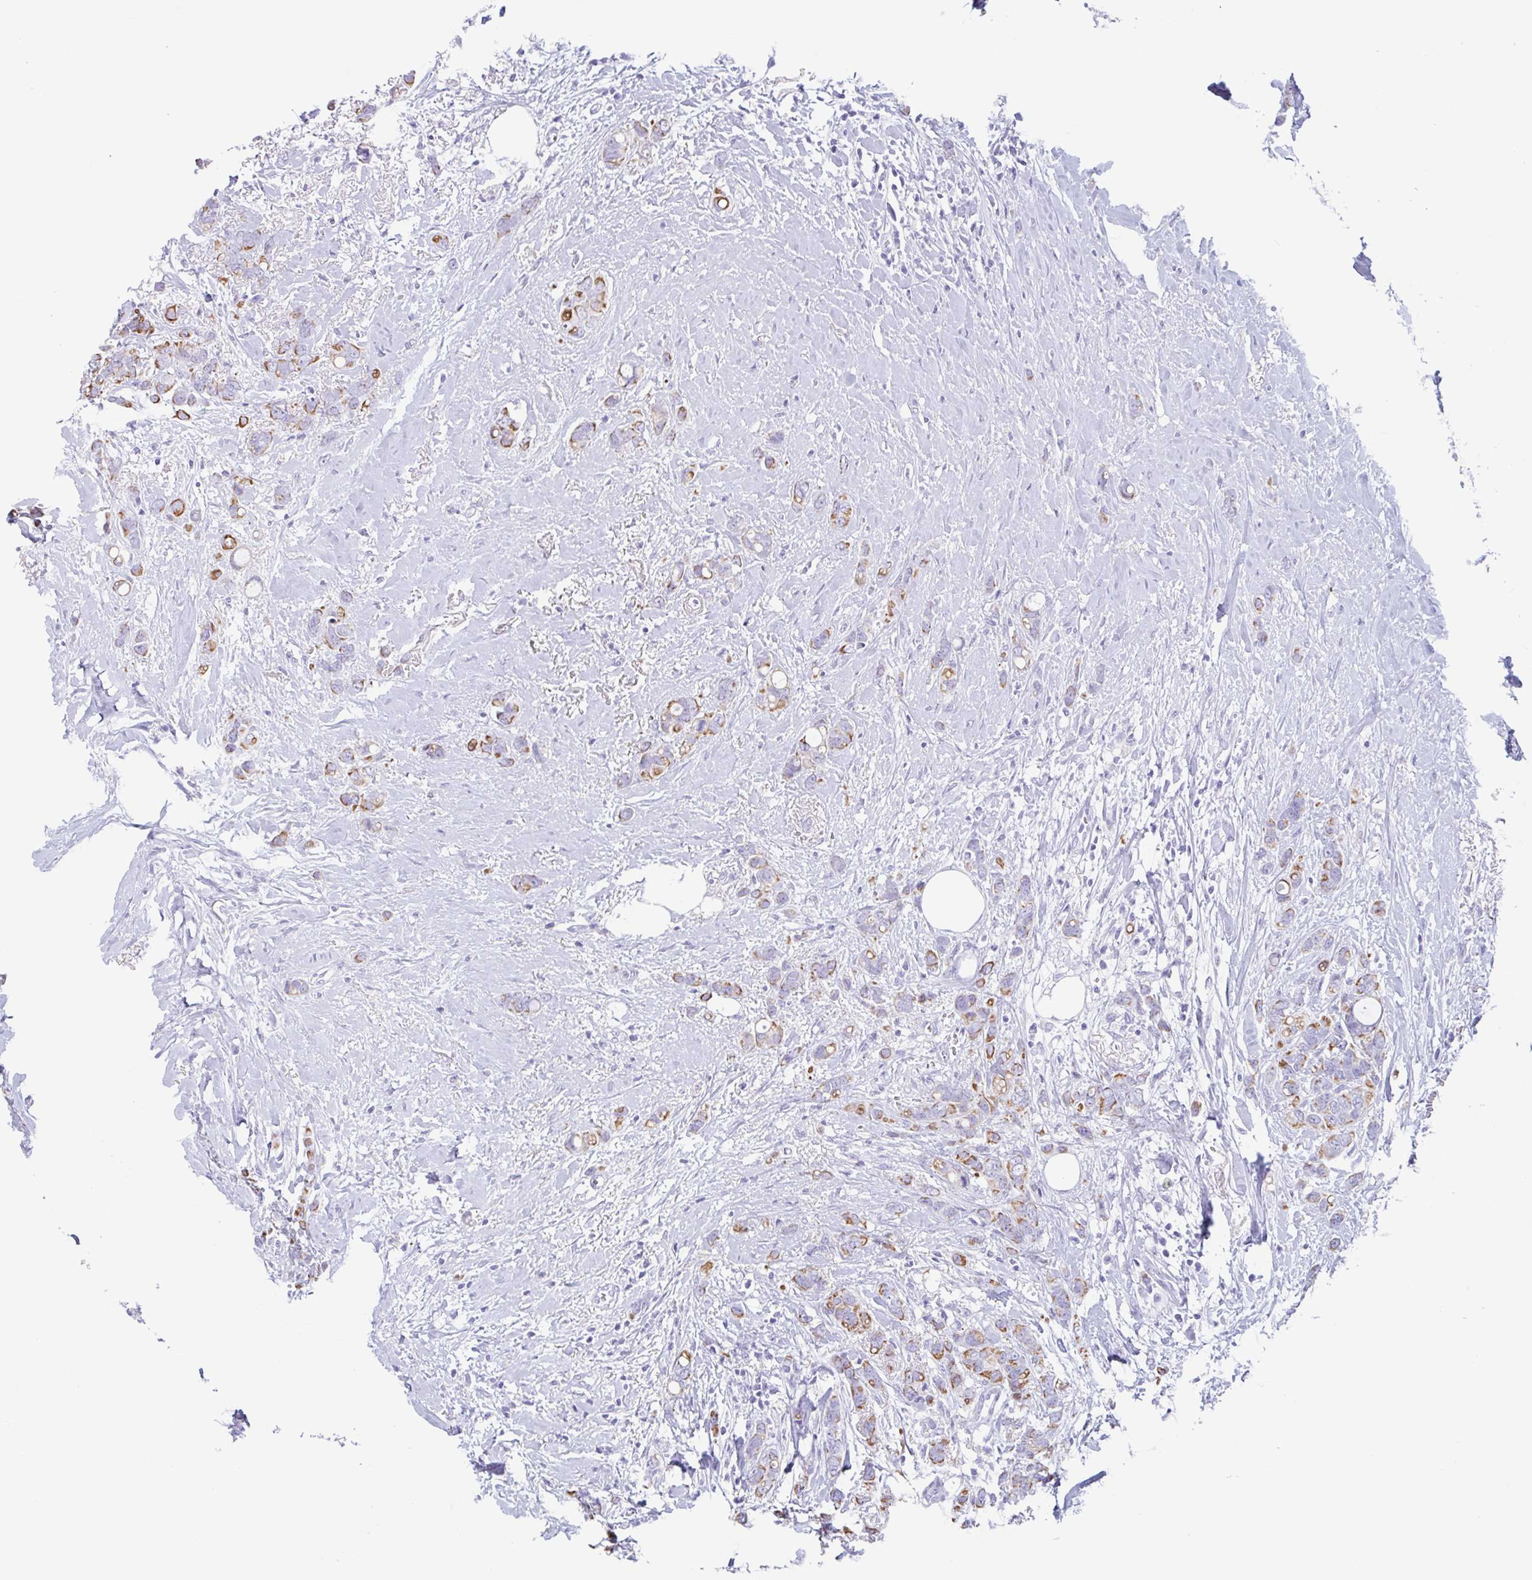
{"staining": {"intensity": "moderate", "quantity": ">75%", "location": "cytoplasmic/membranous"}, "tissue": "breast cancer", "cell_type": "Tumor cells", "image_type": "cancer", "snomed": [{"axis": "morphology", "description": "Lobular carcinoma"}, {"axis": "topography", "description": "Breast"}], "caption": "Lobular carcinoma (breast) stained with immunohistochemistry exhibits moderate cytoplasmic/membranous staining in about >75% of tumor cells.", "gene": "DTWD2", "patient": {"sex": "female", "age": 91}}